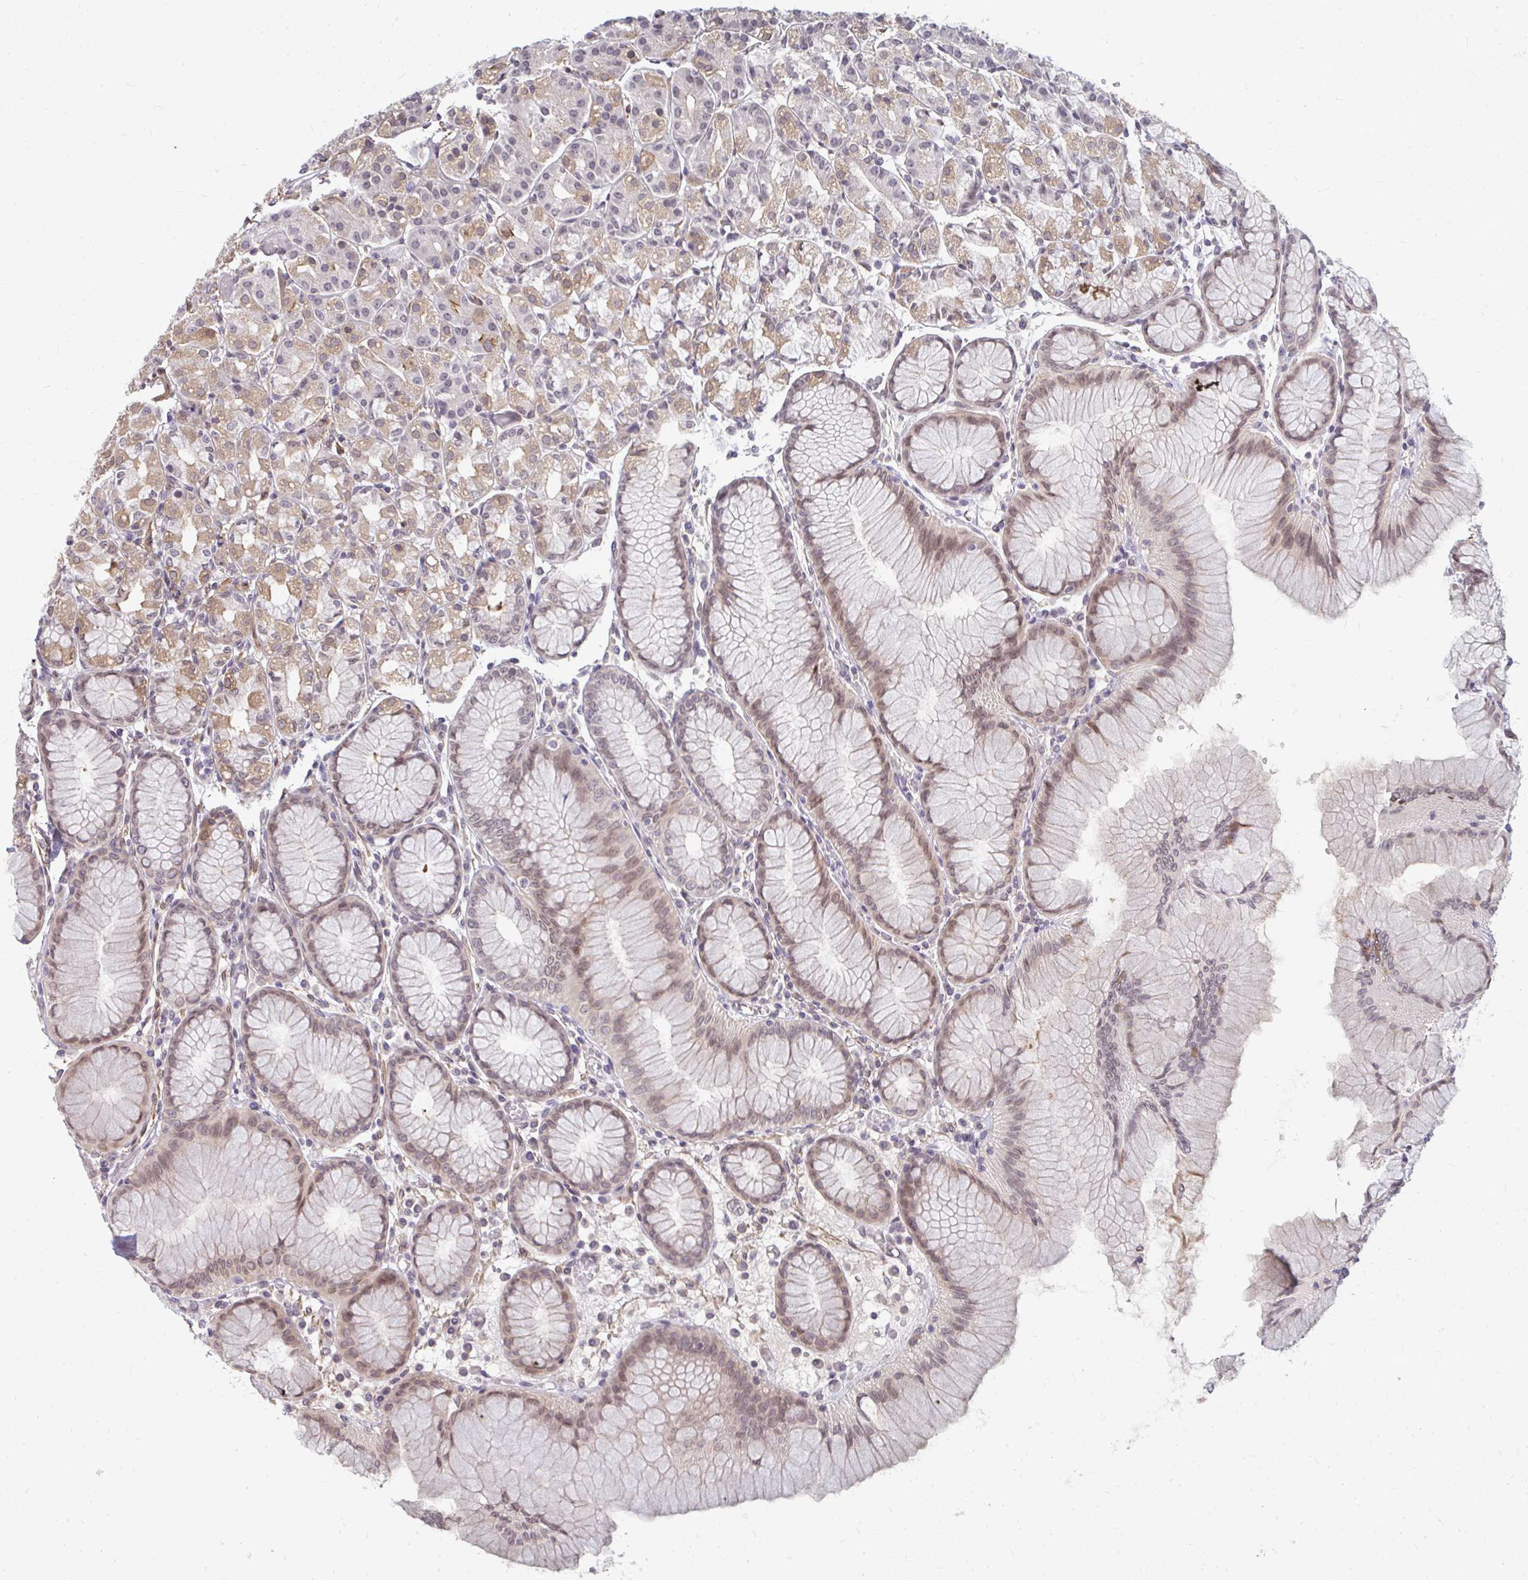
{"staining": {"intensity": "moderate", "quantity": "25%-75%", "location": "cytoplasmic/membranous,nuclear"}, "tissue": "stomach", "cell_type": "Glandular cells", "image_type": "normal", "snomed": [{"axis": "morphology", "description": "Normal tissue, NOS"}, {"axis": "topography", "description": "Stomach"}], "caption": "Immunohistochemical staining of benign stomach reveals medium levels of moderate cytoplasmic/membranous,nuclear staining in about 25%-75% of glandular cells. (Stains: DAB in brown, nuclei in blue, Microscopy: brightfield microscopy at high magnification).", "gene": "GPC5", "patient": {"sex": "female", "age": 57}}